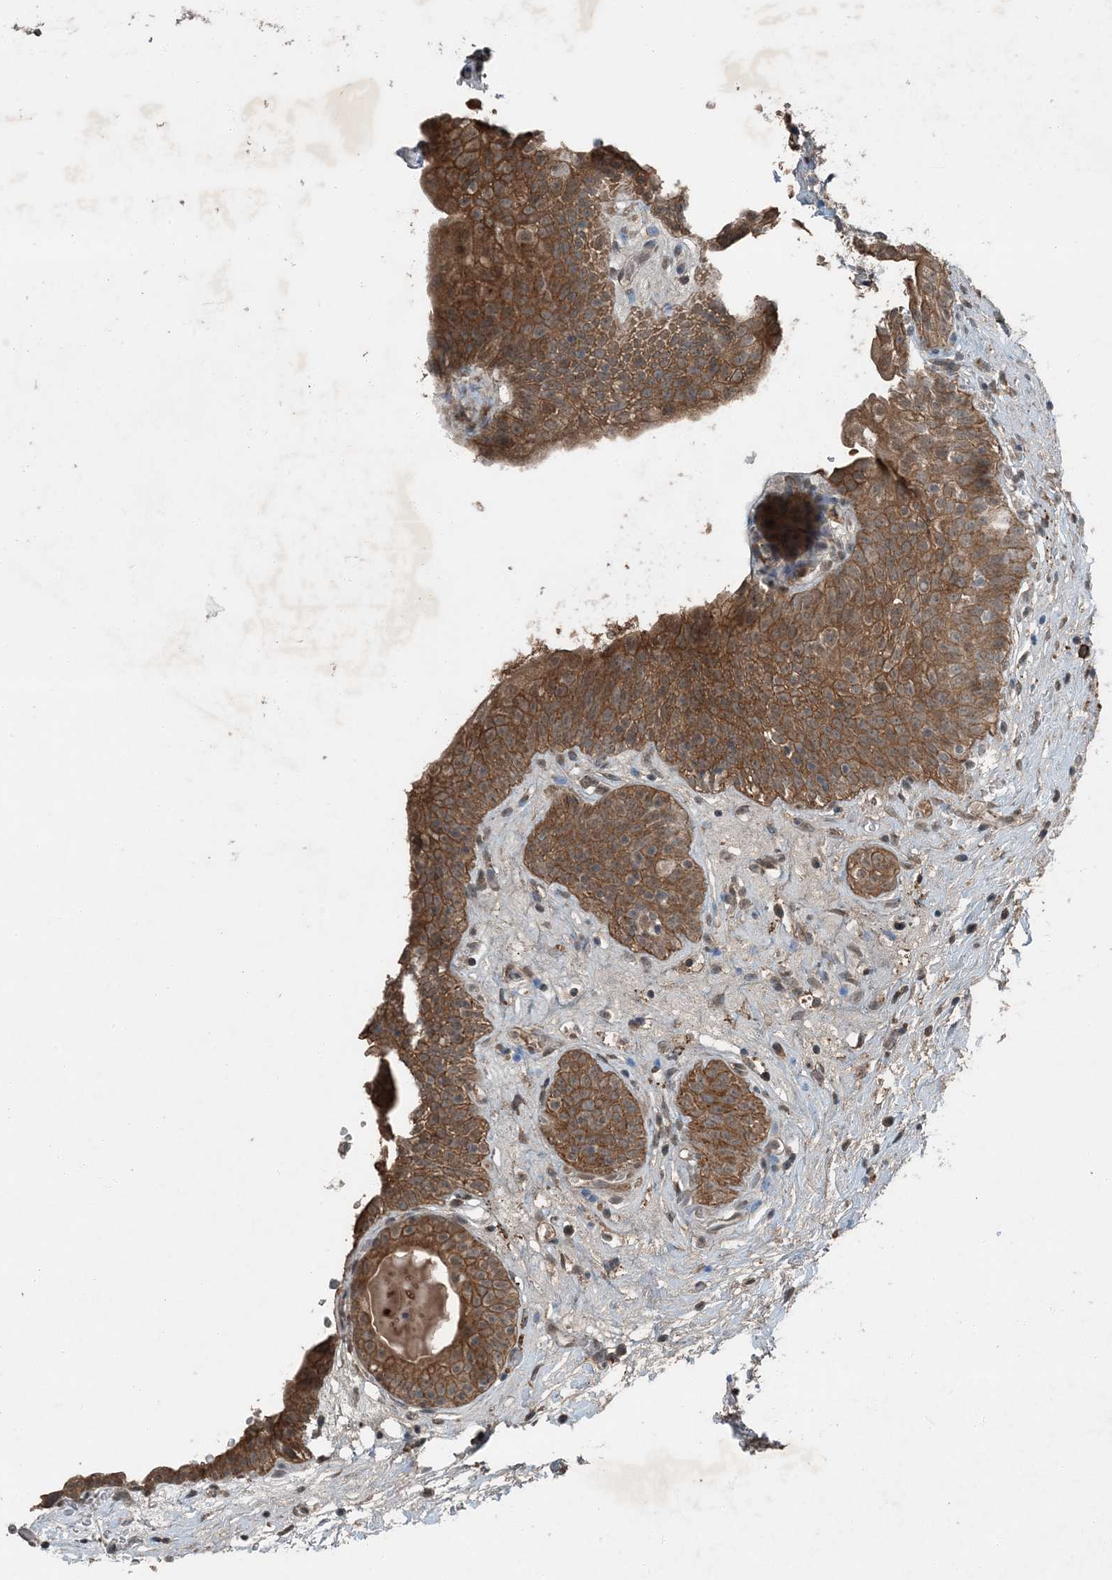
{"staining": {"intensity": "moderate", "quantity": ">75%", "location": "cytoplasmic/membranous"}, "tissue": "urinary bladder", "cell_type": "Urothelial cells", "image_type": "normal", "snomed": [{"axis": "morphology", "description": "Normal tissue, NOS"}, {"axis": "topography", "description": "Urinary bladder"}], "caption": "A brown stain highlights moderate cytoplasmic/membranous staining of a protein in urothelial cells of unremarkable human urinary bladder.", "gene": "MDN1", "patient": {"sex": "male", "age": 83}}